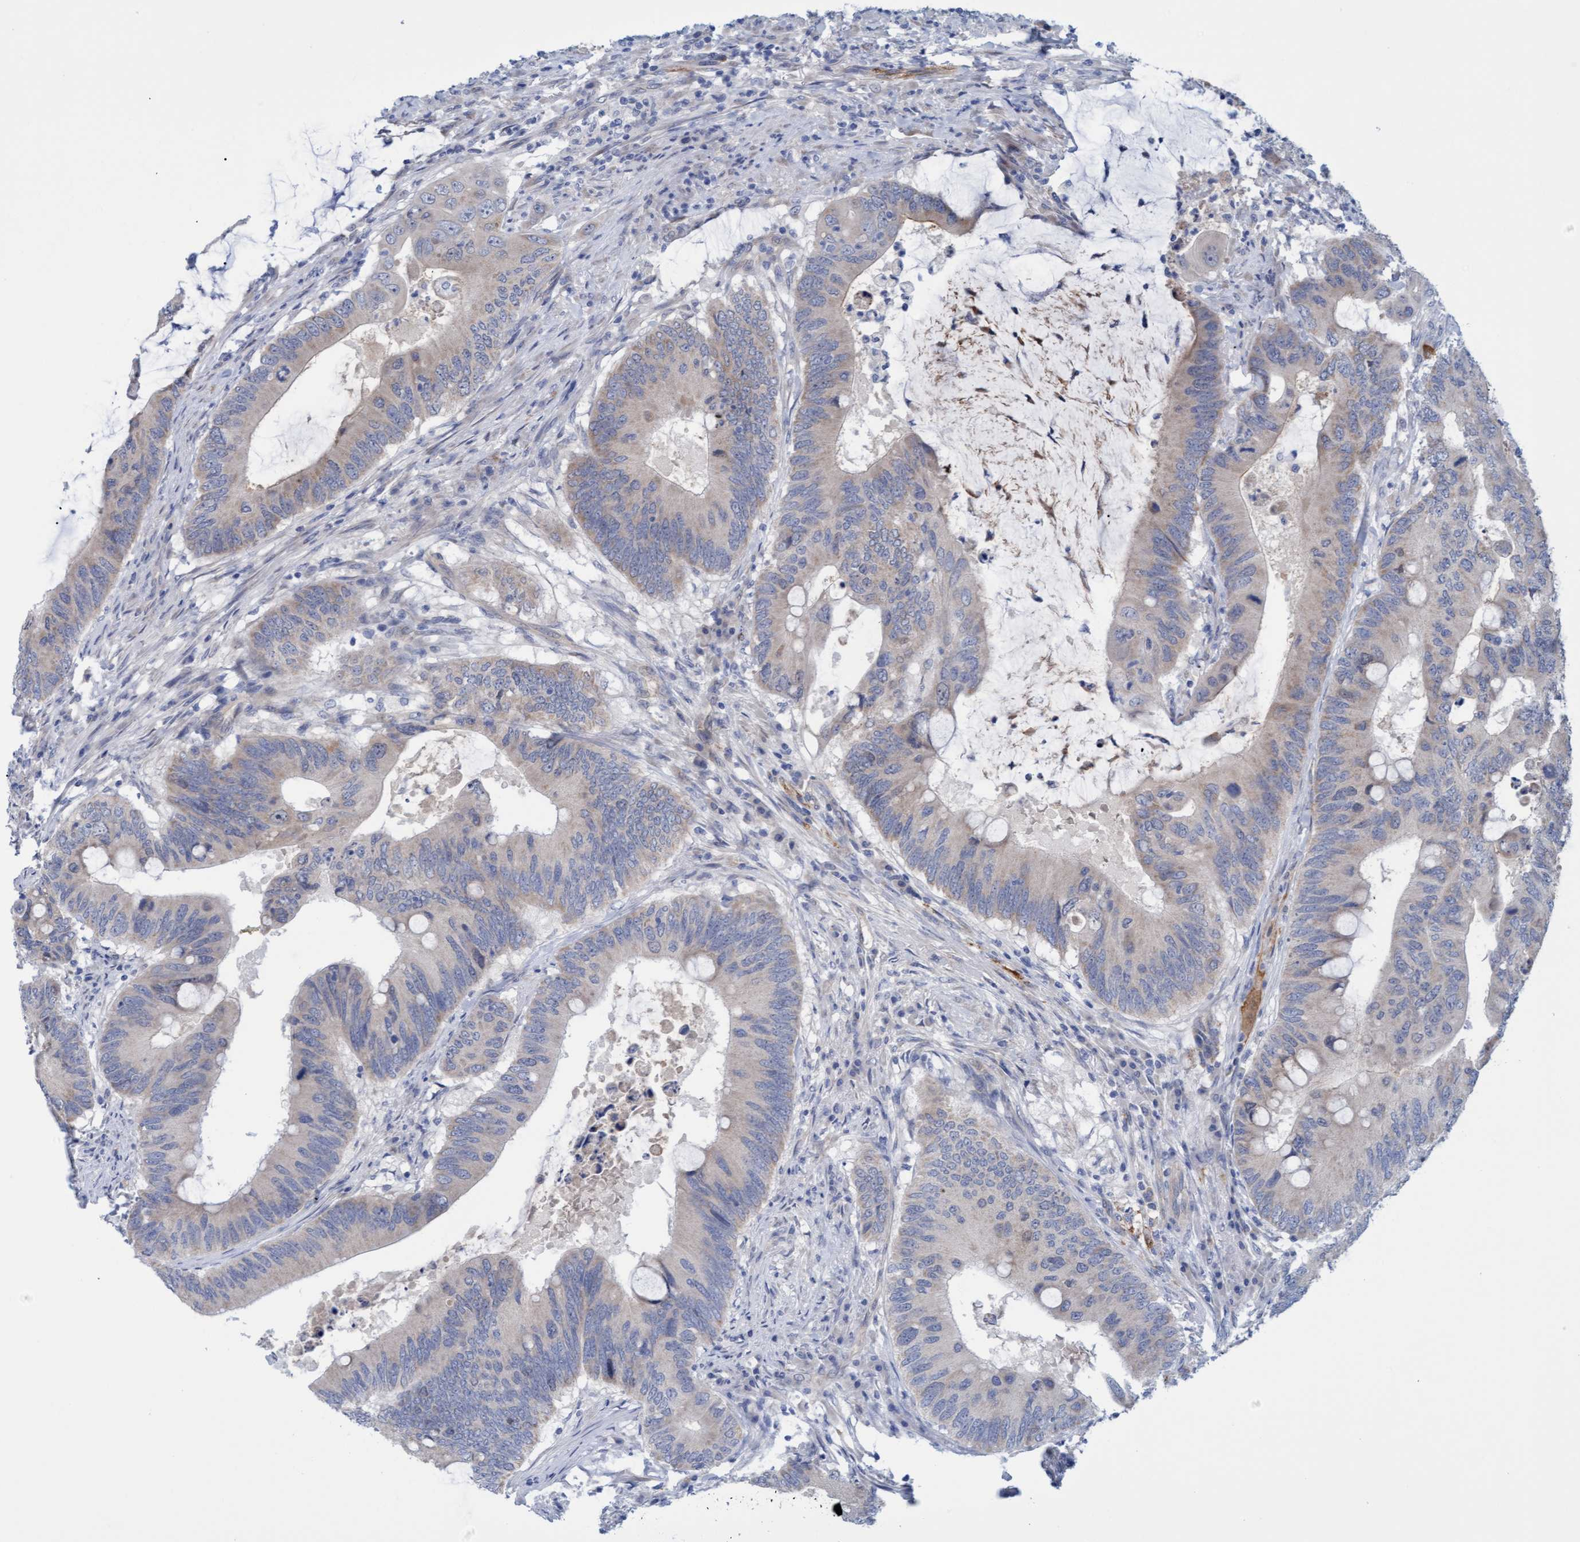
{"staining": {"intensity": "weak", "quantity": "<25%", "location": "cytoplasmic/membranous"}, "tissue": "colorectal cancer", "cell_type": "Tumor cells", "image_type": "cancer", "snomed": [{"axis": "morphology", "description": "Adenocarcinoma, NOS"}, {"axis": "topography", "description": "Colon"}], "caption": "Colorectal cancer (adenocarcinoma) was stained to show a protein in brown. There is no significant staining in tumor cells. (DAB immunohistochemistry, high magnification).", "gene": "STXBP1", "patient": {"sex": "male", "age": 71}}